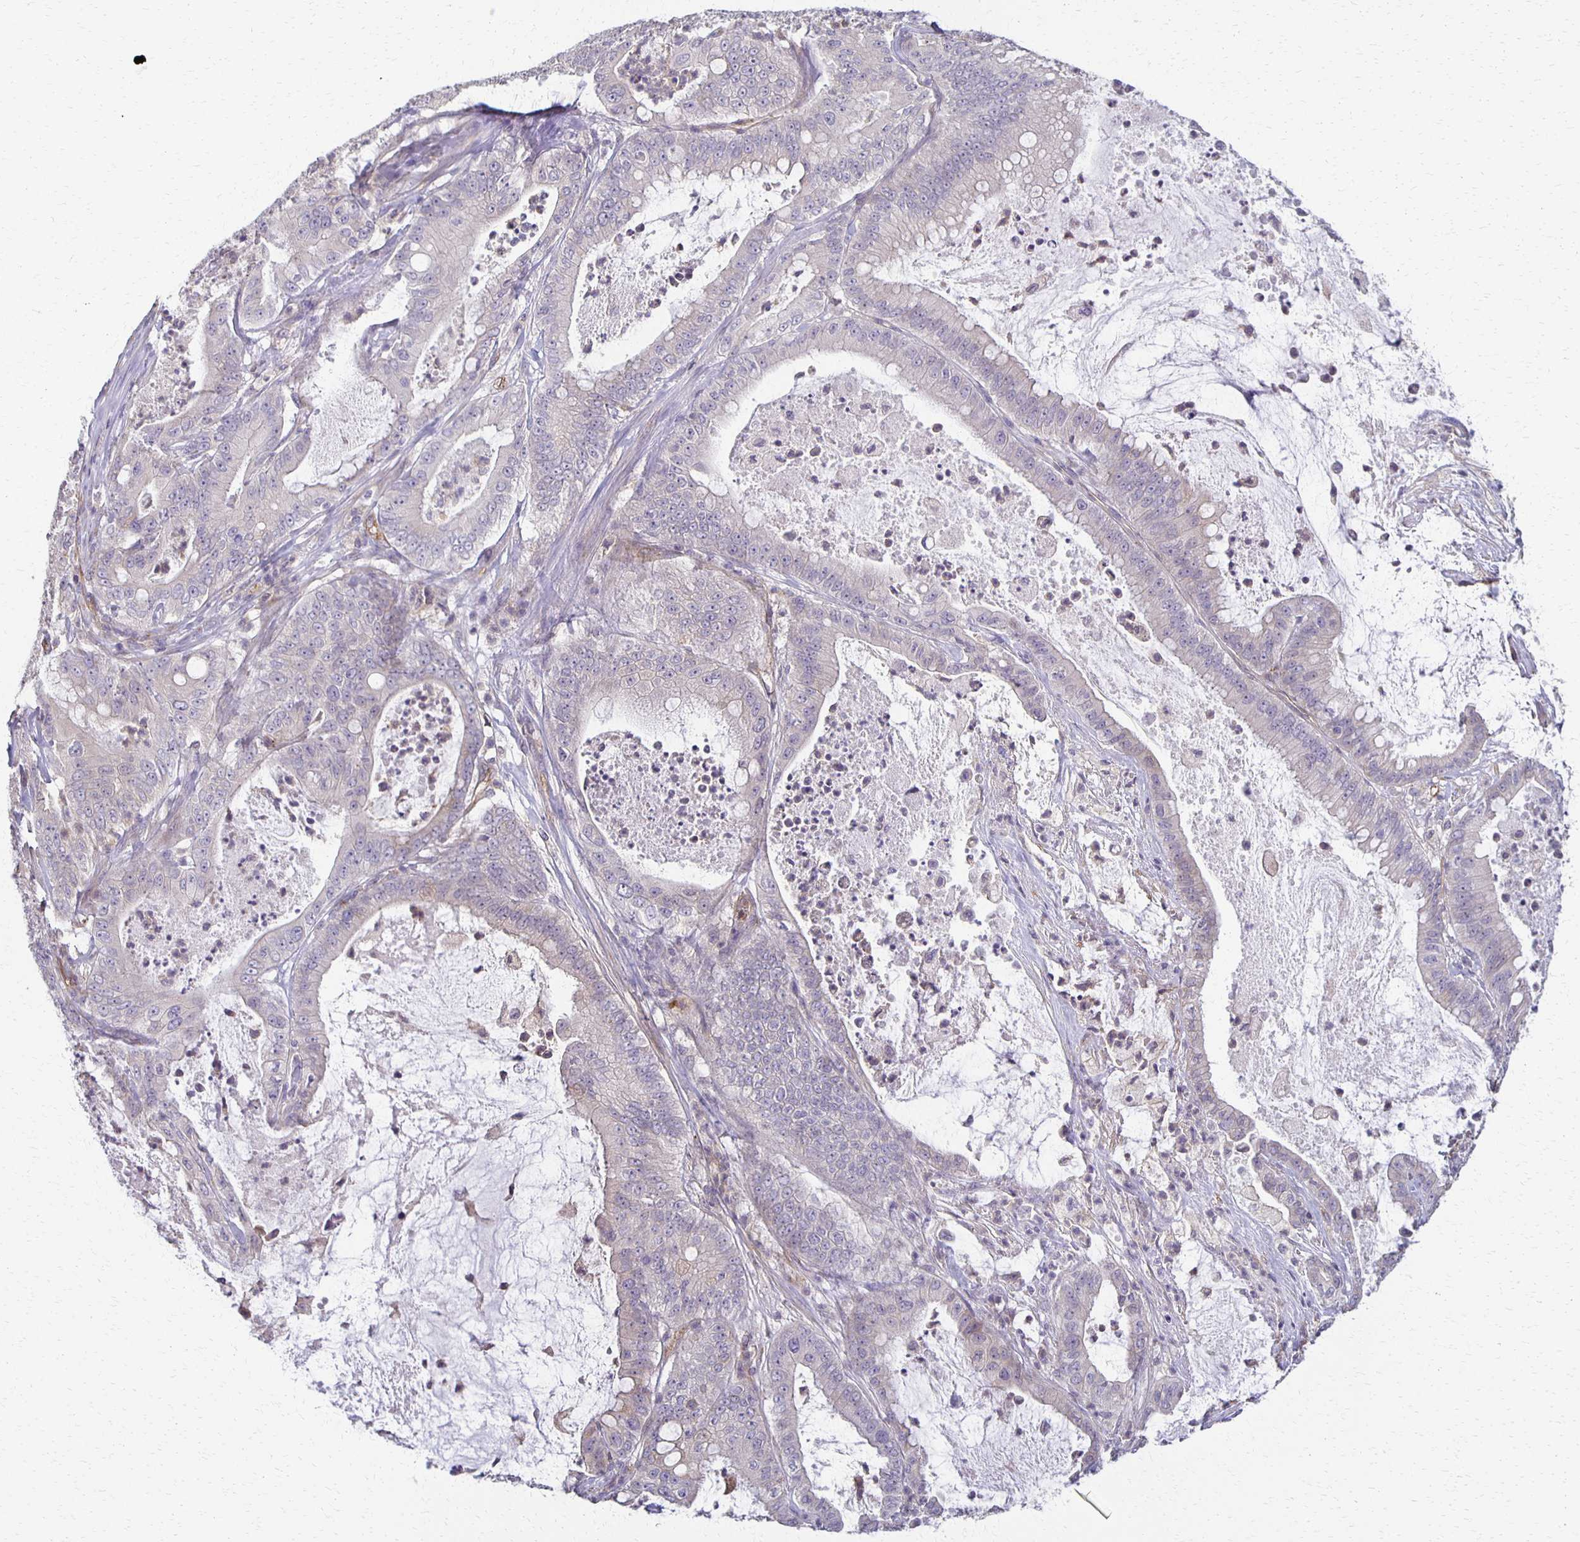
{"staining": {"intensity": "negative", "quantity": "none", "location": "none"}, "tissue": "pancreatic cancer", "cell_type": "Tumor cells", "image_type": "cancer", "snomed": [{"axis": "morphology", "description": "Adenocarcinoma, NOS"}, {"axis": "topography", "description": "Pancreas"}], "caption": "IHC image of human pancreatic cancer stained for a protein (brown), which exhibits no staining in tumor cells.", "gene": "GPX4", "patient": {"sex": "male", "age": 71}}